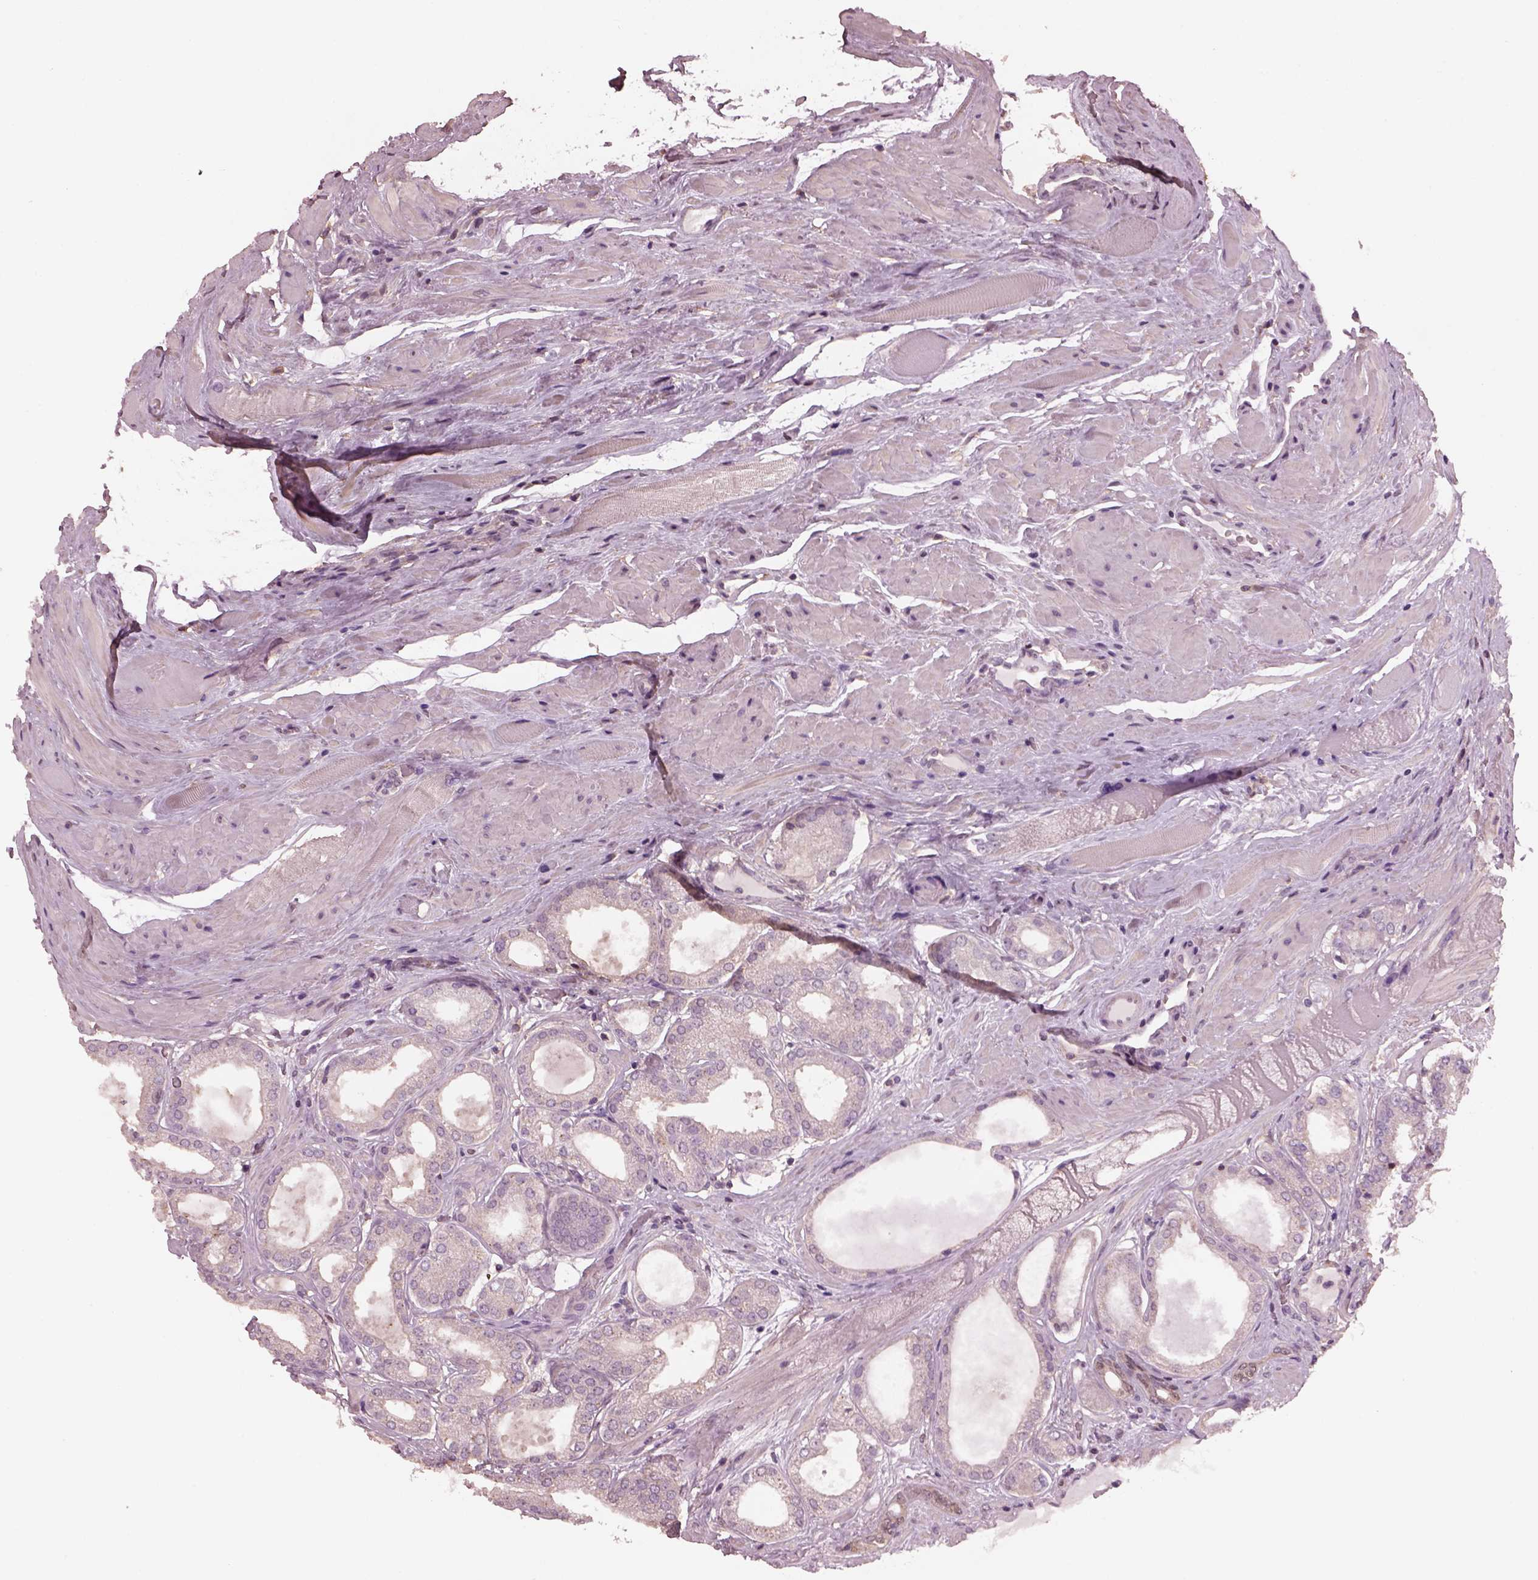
{"staining": {"intensity": "negative", "quantity": "none", "location": "none"}, "tissue": "prostate cancer", "cell_type": "Tumor cells", "image_type": "cancer", "snomed": [{"axis": "morphology", "description": "Adenocarcinoma, NOS"}, {"axis": "topography", "description": "Prostate"}], "caption": "High power microscopy histopathology image of an immunohistochemistry (IHC) photomicrograph of prostate adenocarcinoma, revealing no significant staining in tumor cells.", "gene": "SRI", "patient": {"sex": "male", "age": 63}}